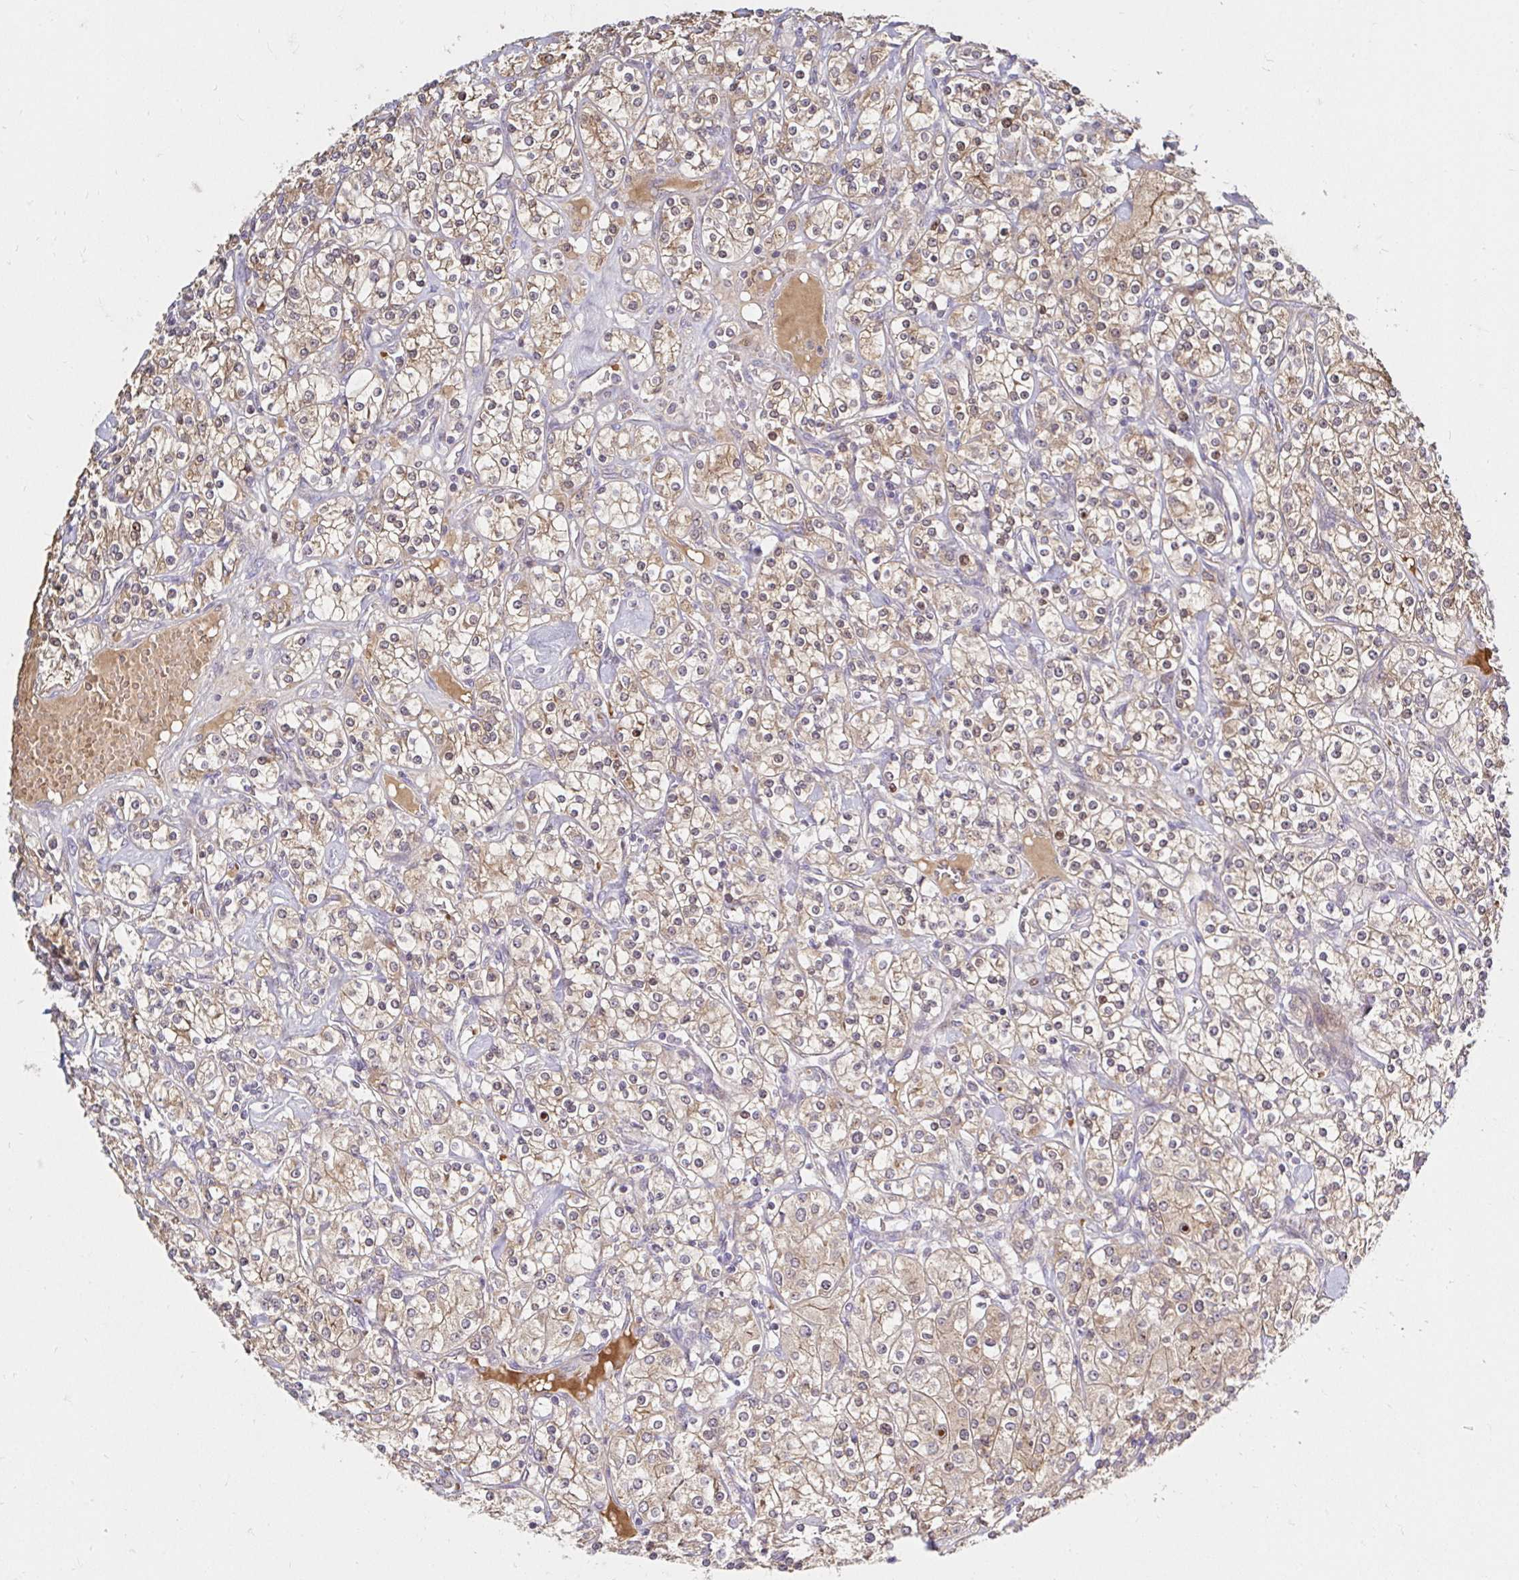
{"staining": {"intensity": "weak", "quantity": ">75%", "location": "cytoplasmic/membranous"}, "tissue": "renal cancer", "cell_type": "Tumor cells", "image_type": "cancer", "snomed": [{"axis": "morphology", "description": "Adenocarcinoma, NOS"}, {"axis": "topography", "description": "Kidney"}], "caption": "Immunohistochemistry of human renal cancer (adenocarcinoma) reveals low levels of weak cytoplasmic/membranous expression in approximately >75% of tumor cells. (Brightfield microscopy of DAB IHC at high magnification).", "gene": "ARHGEF37", "patient": {"sex": "male", "age": 77}}